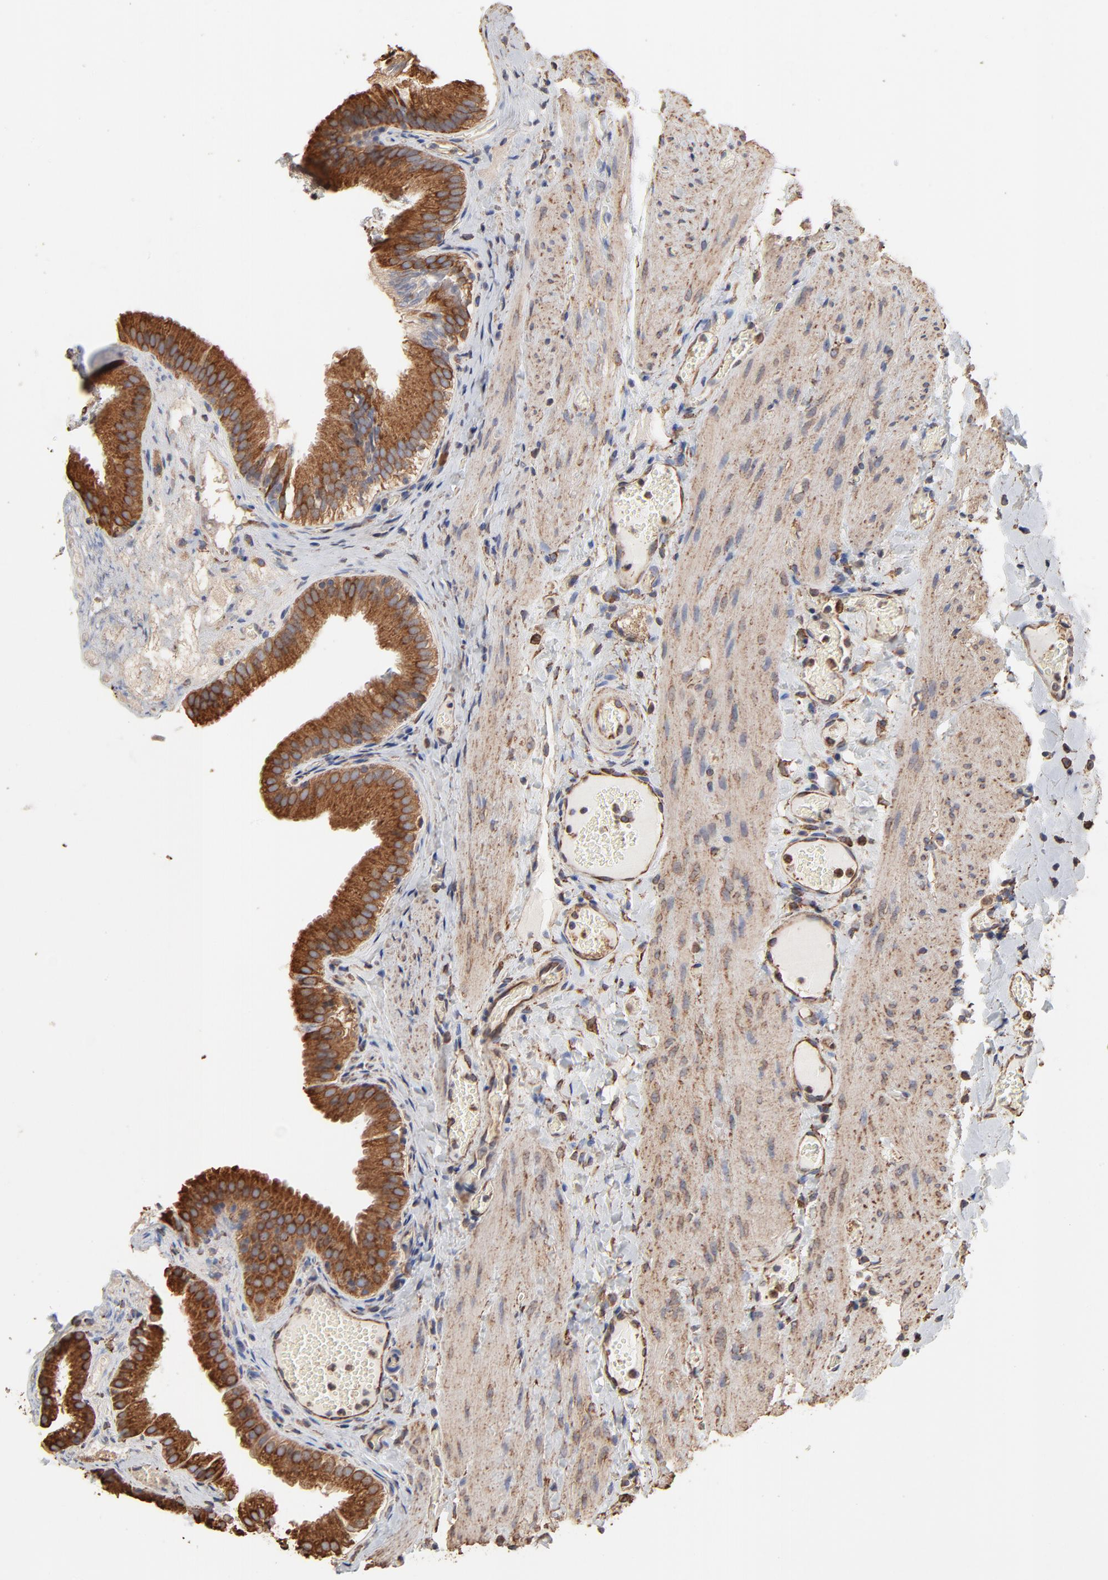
{"staining": {"intensity": "moderate", "quantity": ">75%", "location": "cytoplasmic/membranous"}, "tissue": "gallbladder", "cell_type": "Glandular cells", "image_type": "normal", "snomed": [{"axis": "morphology", "description": "Normal tissue, NOS"}, {"axis": "topography", "description": "Gallbladder"}], "caption": "This image demonstrates immunohistochemistry (IHC) staining of normal human gallbladder, with medium moderate cytoplasmic/membranous staining in about >75% of glandular cells.", "gene": "PDIA3", "patient": {"sex": "female", "age": 24}}